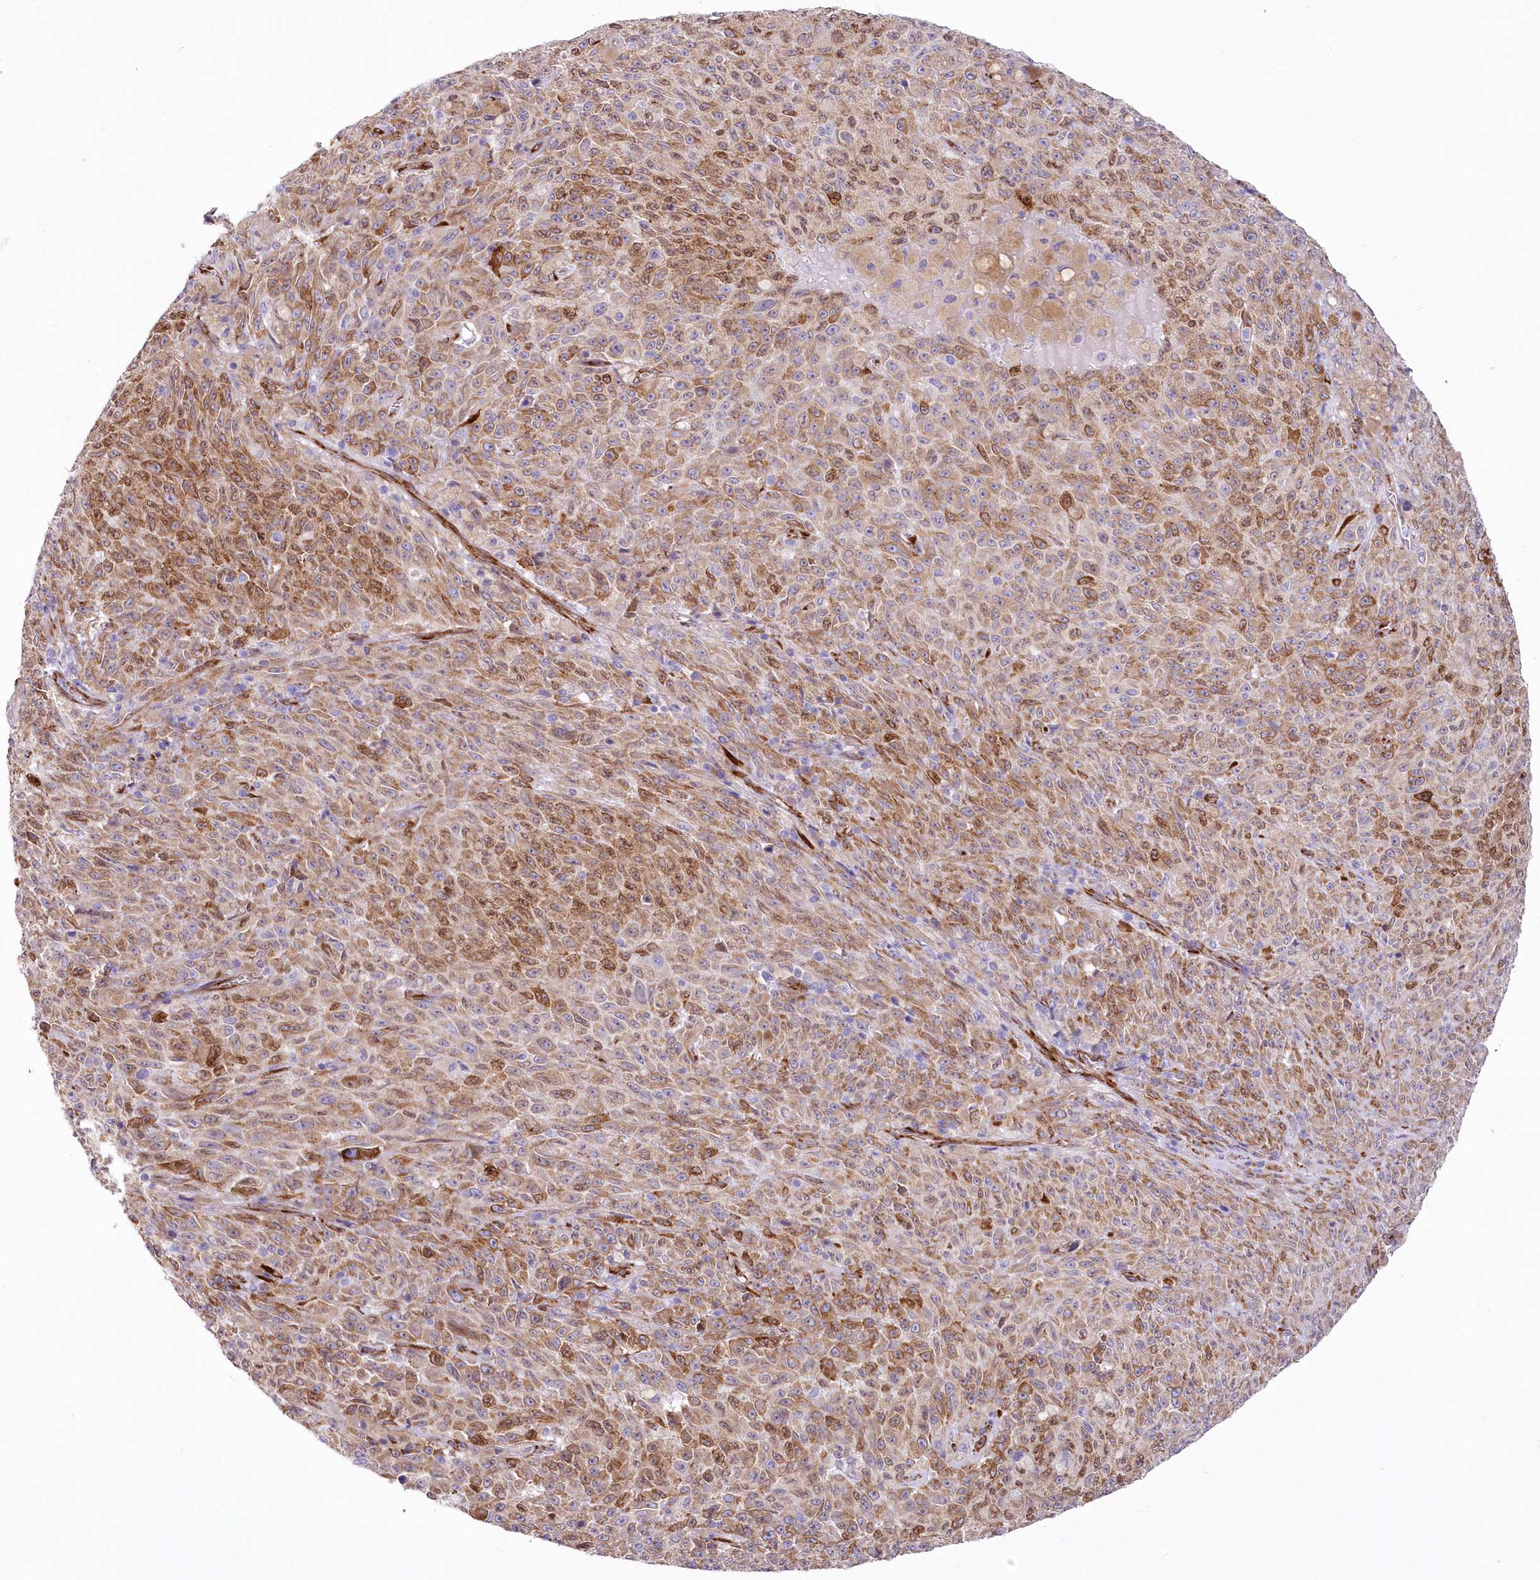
{"staining": {"intensity": "moderate", "quantity": ">75%", "location": "cytoplasmic/membranous"}, "tissue": "melanoma", "cell_type": "Tumor cells", "image_type": "cancer", "snomed": [{"axis": "morphology", "description": "Malignant melanoma, NOS"}, {"axis": "topography", "description": "Skin"}], "caption": "Melanoma tissue exhibits moderate cytoplasmic/membranous staining in about >75% of tumor cells, visualized by immunohistochemistry.", "gene": "YTHDC2", "patient": {"sex": "female", "age": 82}}